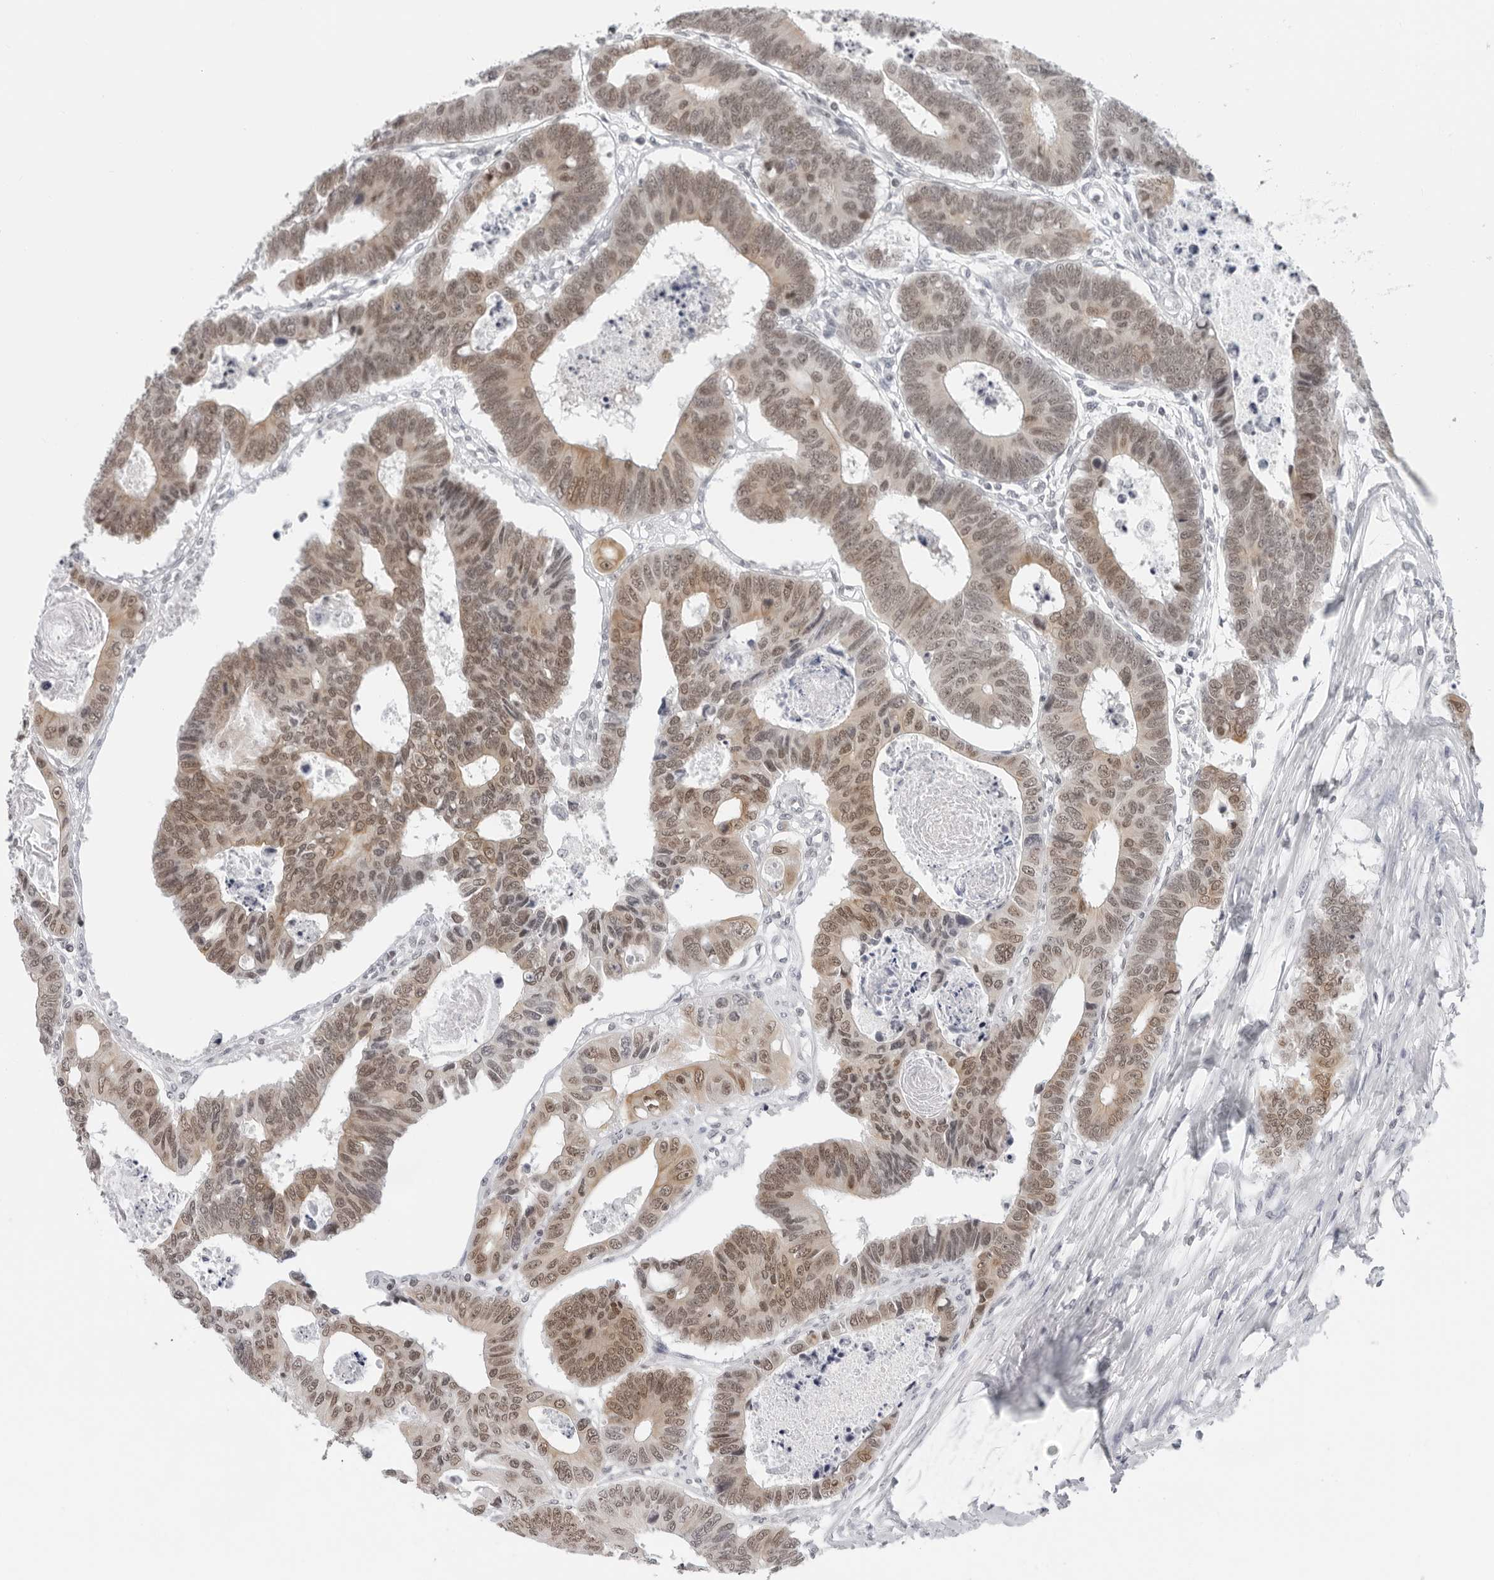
{"staining": {"intensity": "moderate", "quantity": ">75%", "location": "cytoplasmic/membranous,nuclear"}, "tissue": "colorectal cancer", "cell_type": "Tumor cells", "image_type": "cancer", "snomed": [{"axis": "morphology", "description": "Adenocarcinoma, NOS"}, {"axis": "topography", "description": "Rectum"}], "caption": "The image shows a brown stain indicating the presence of a protein in the cytoplasmic/membranous and nuclear of tumor cells in adenocarcinoma (colorectal).", "gene": "FLG2", "patient": {"sex": "male", "age": 84}}